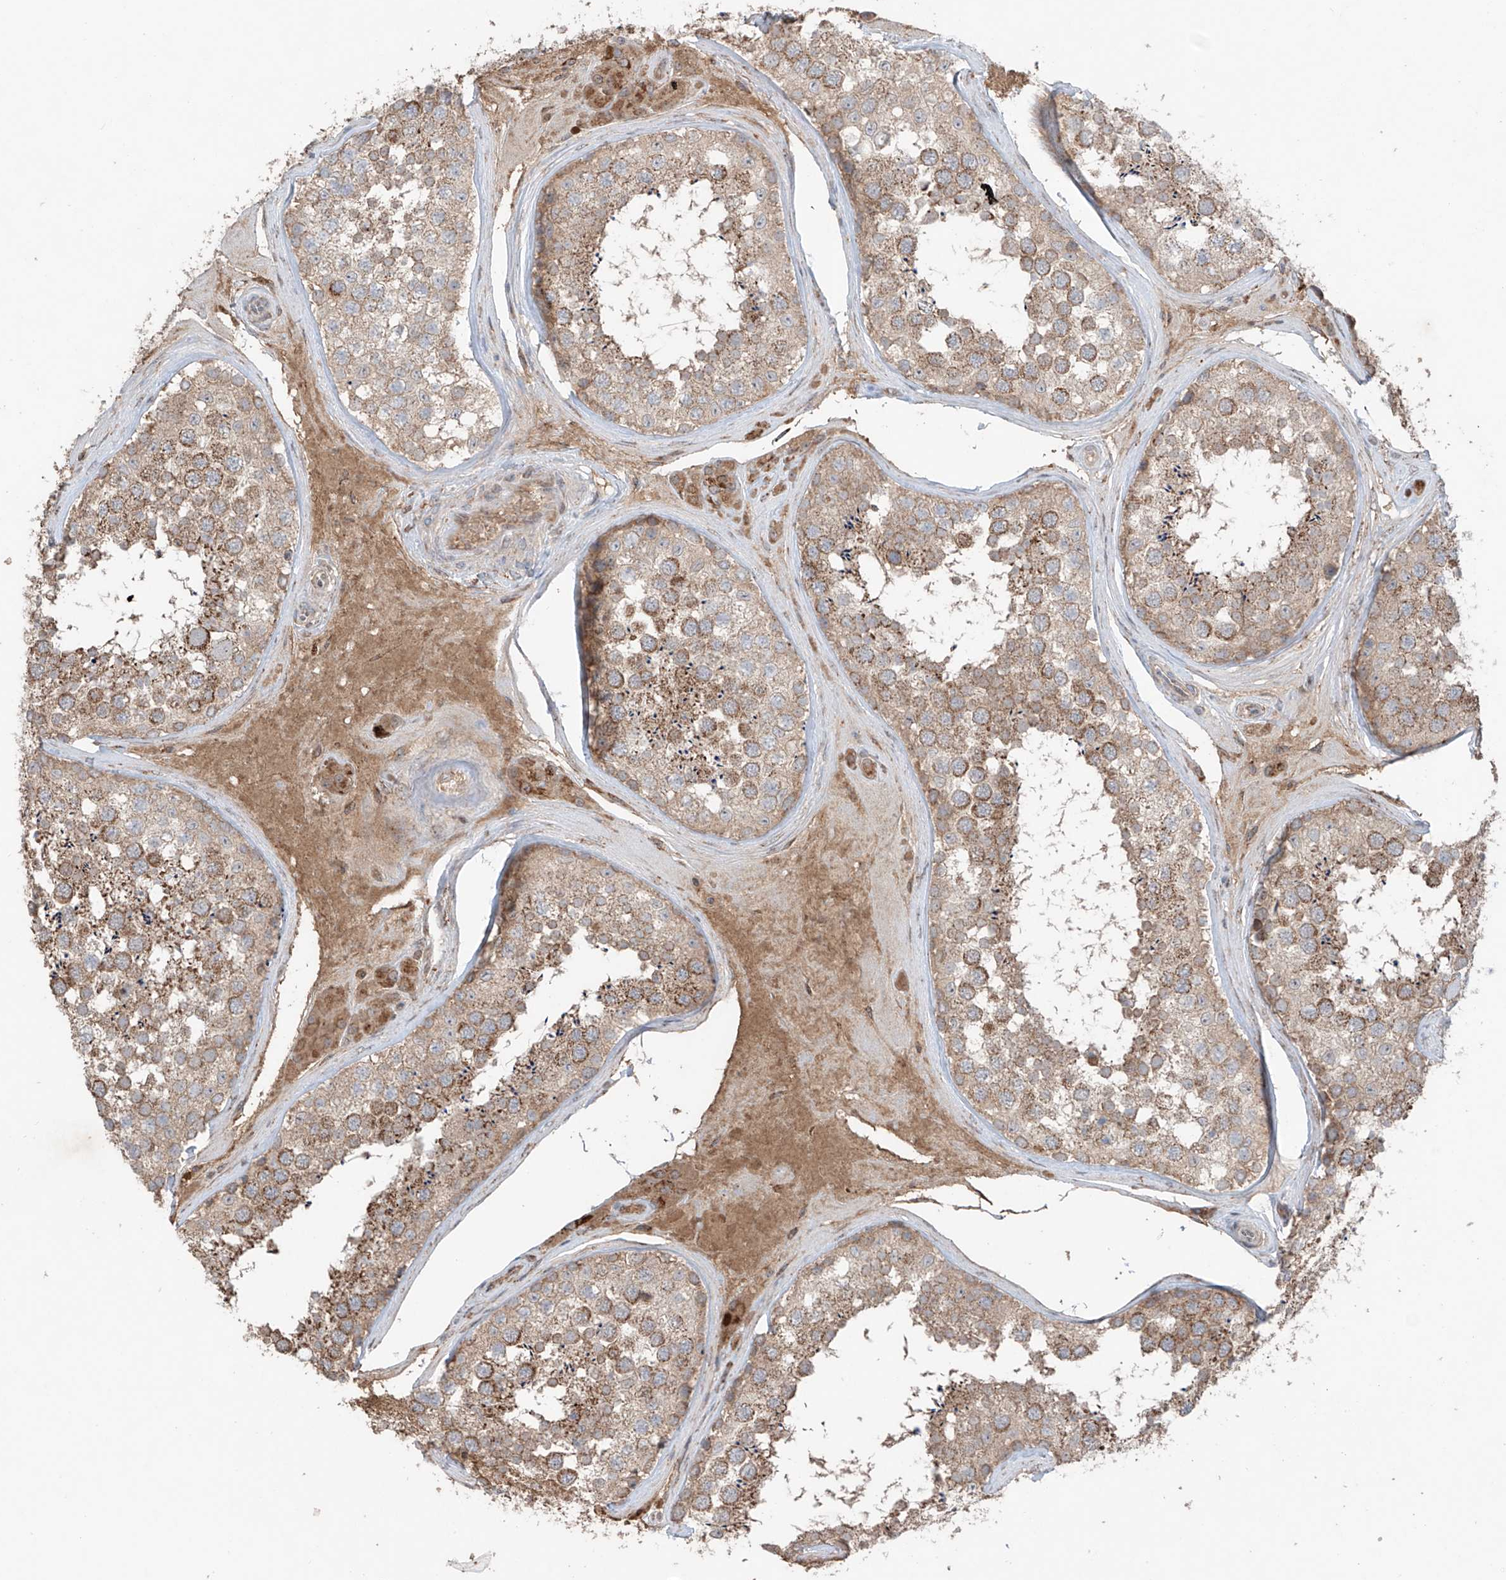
{"staining": {"intensity": "weak", "quantity": ">75%", "location": "cytoplasmic/membranous"}, "tissue": "testis", "cell_type": "Cells in seminiferous ducts", "image_type": "normal", "snomed": [{"axis": "morphology", "description": "Normal tissue, NOS"}, {"axis": "topography", "description": "Testis"}], "caption": "Immunohistochemical staining of unremarkable human testis exhibits weak cytoplasmic/membranous protein positivity in about >75% of cells in seminiferous ducts. The protein of interest is stained brown, and the nuclei are stained in blue (DAB IHC with brightfield microscopy, high magnification).", "gene": "SAMD3", "patient": {"sex": "male", "age": 46}}